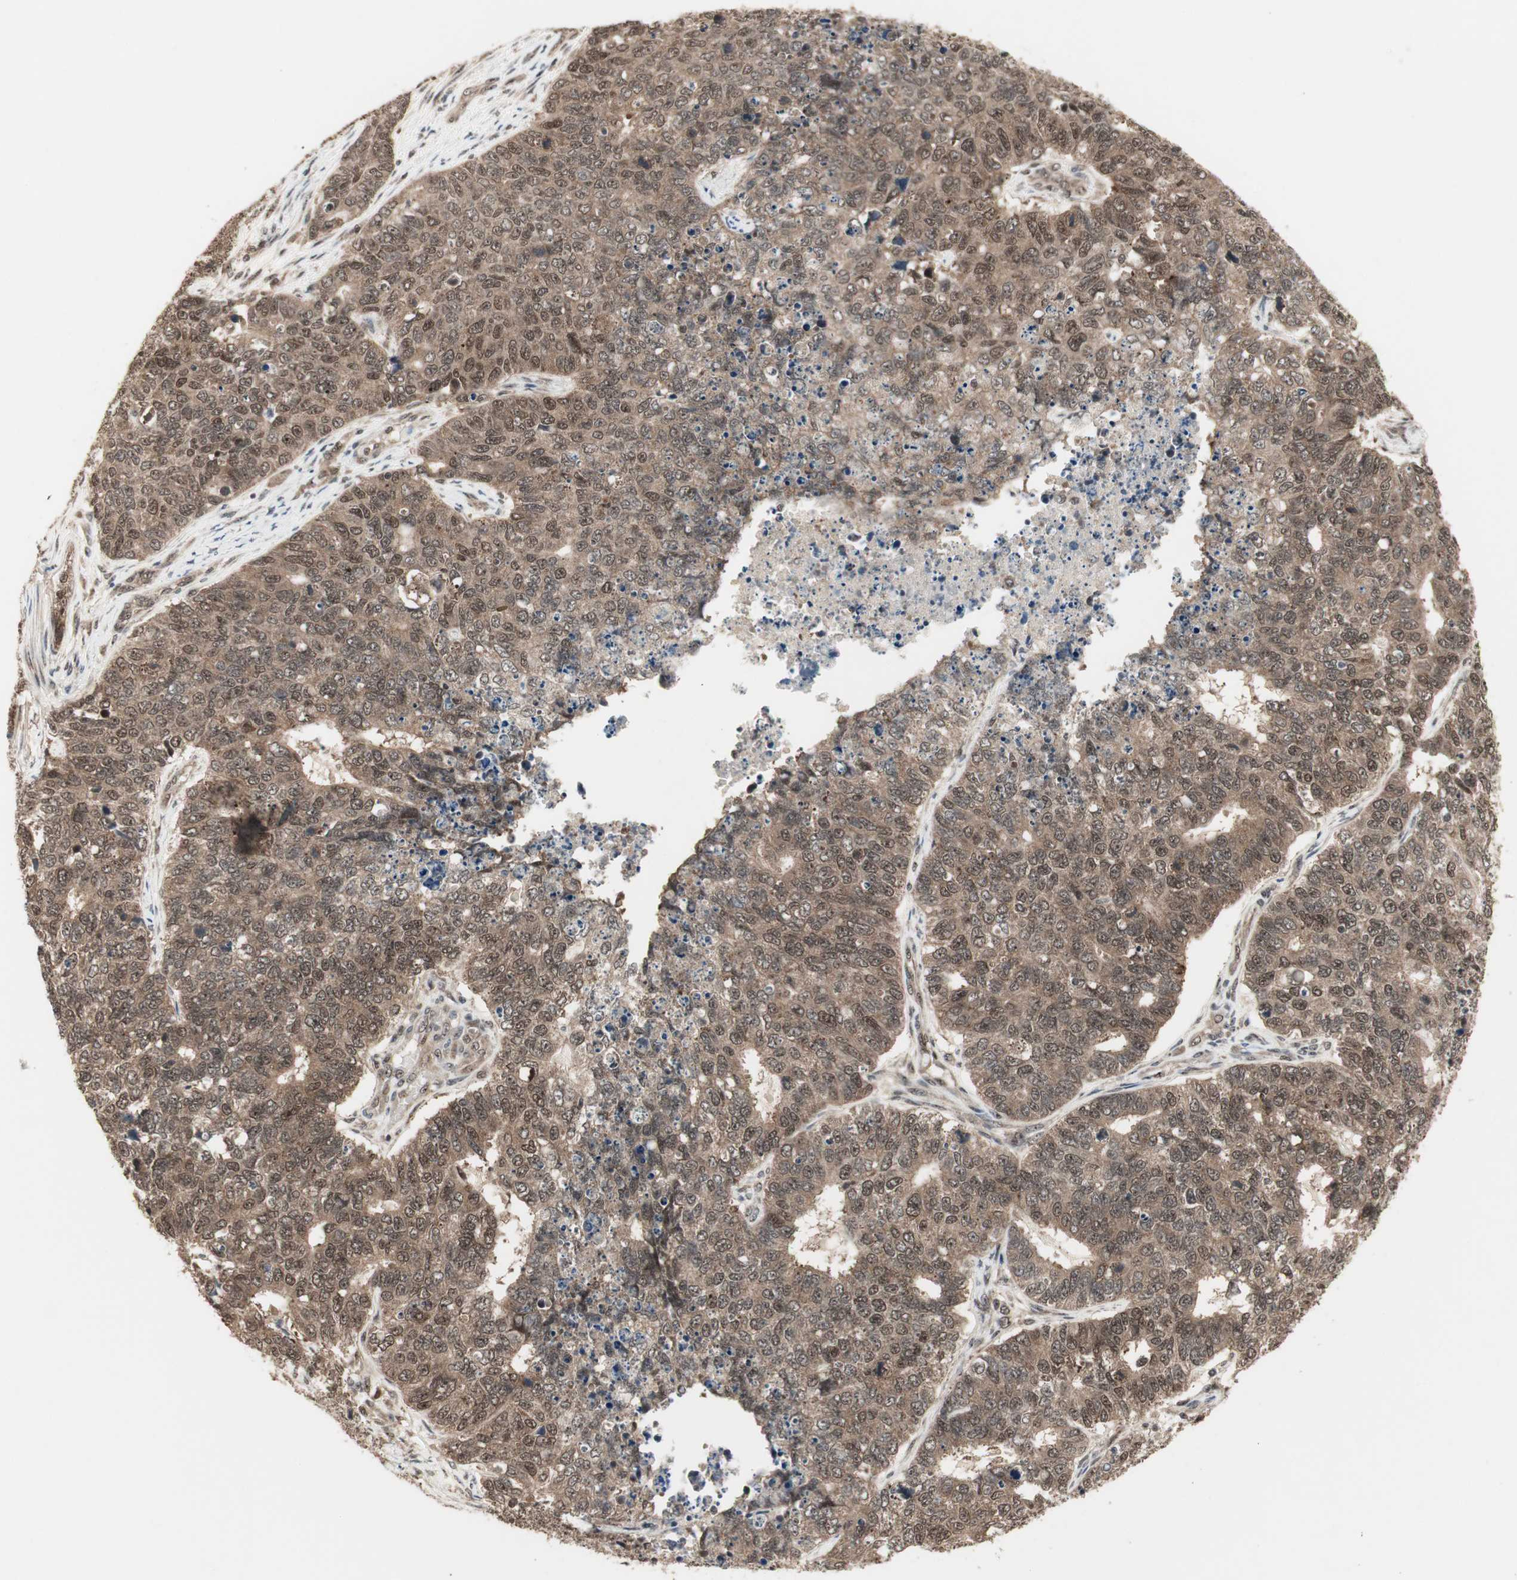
{"staining": {"intensity": "moderate", "quantity": ">75%", "location": "cytoplasmic/membranous,nuclear"}, "tissue": "cervical cancer", "cell_type": "Tumor cells", "image_type": "cancer", "snomed": [{"axis": "morphology", "description": "Squamous cell carcinoma, NOS"}, {"axis": "topography", "description": "Cervix"}], "caption": "Human cervical cancer stained with a protein marker shows moderate staining in tumor cells.", "gene": "CSNK2B", "patient": {"sex": "female", "age": 63}}